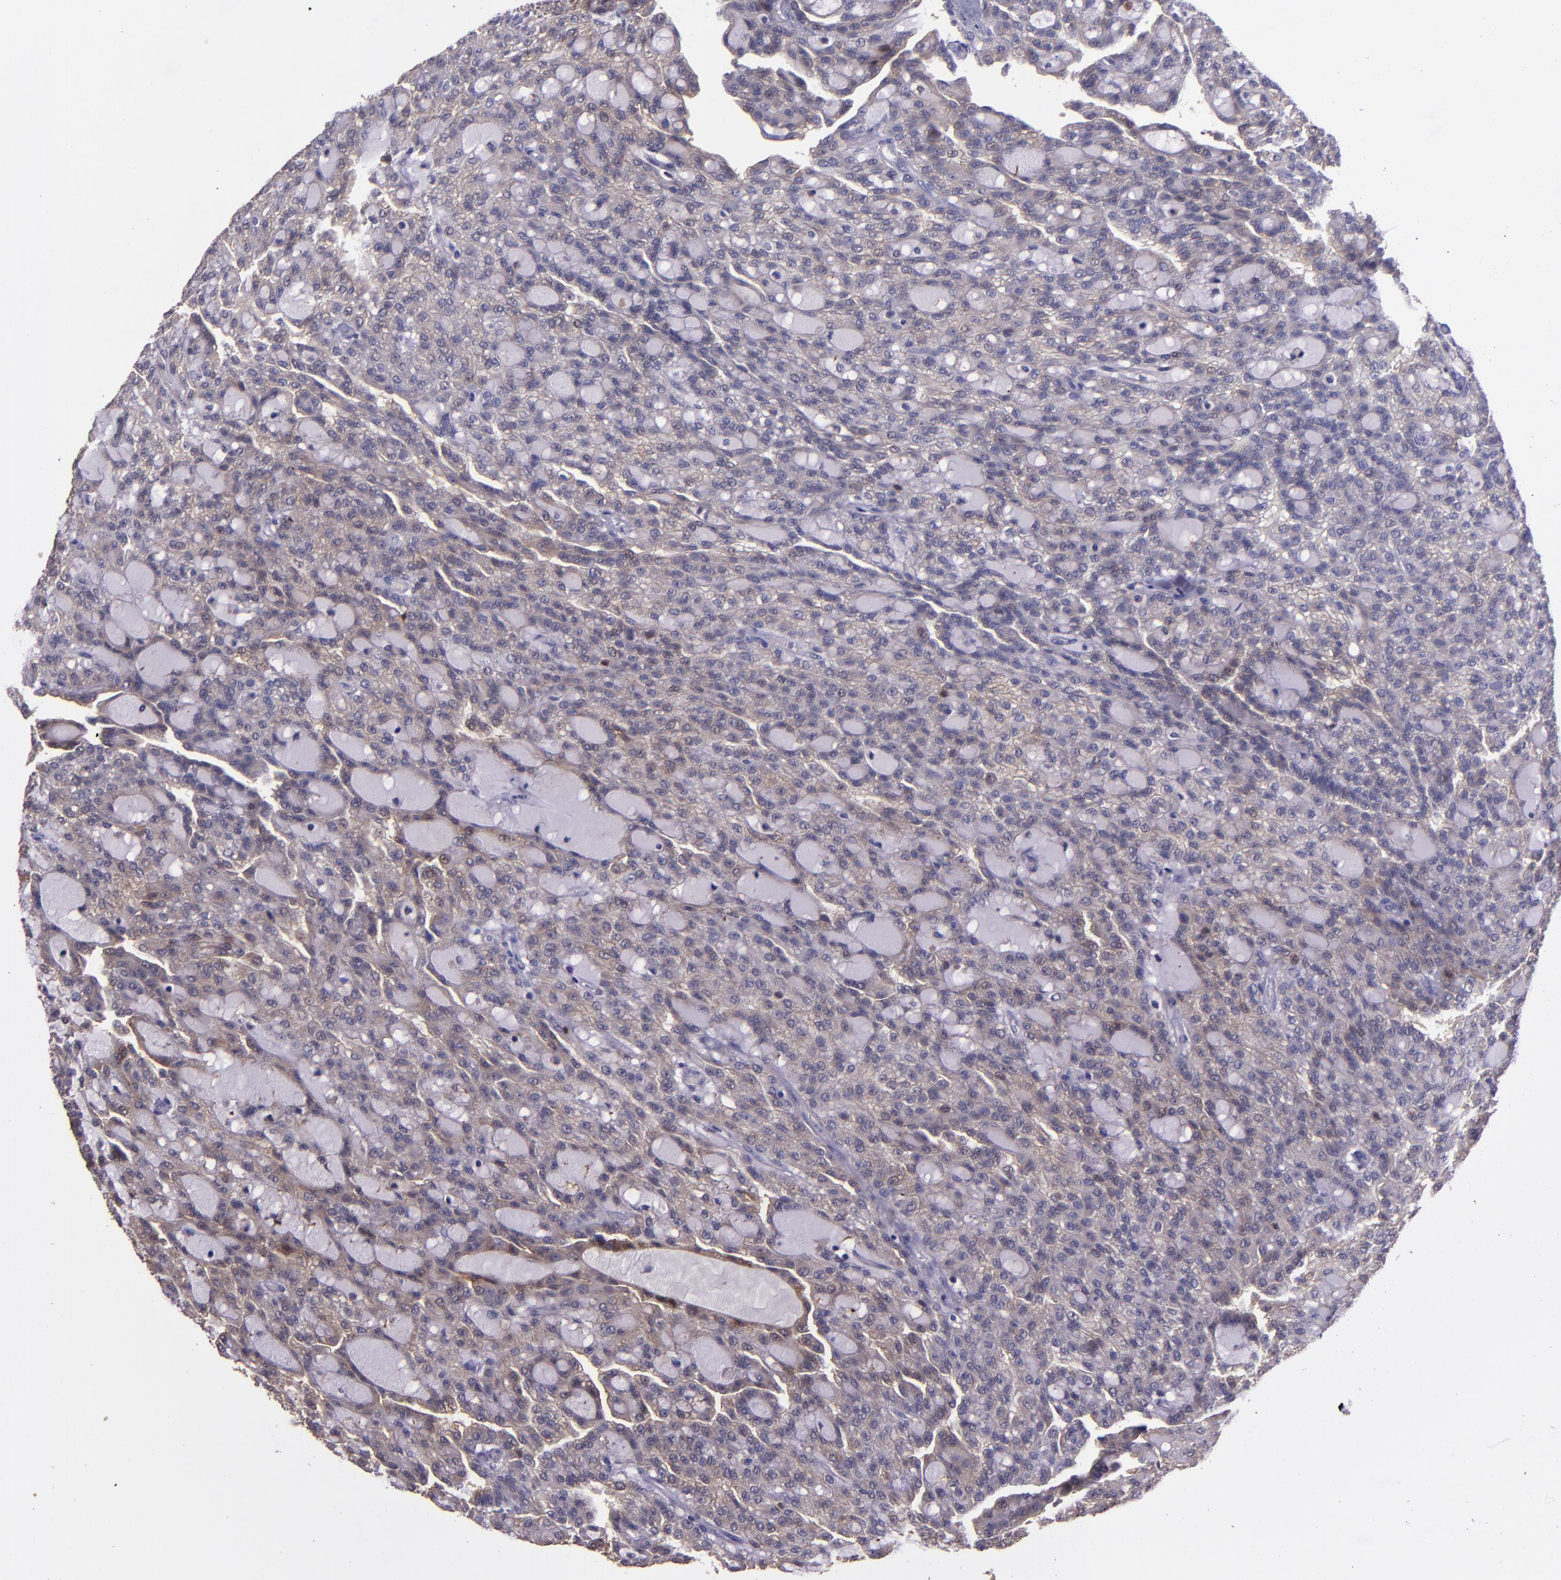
{"staining": {"intensity": "weak", "quantity": ">75%", "location": "cytoplasmic/membranous"}, "tissue": "renal cancer", "cell_type": "Tumor cells", "image_type": "cancer", "snomed": [{"axis": "morphology", "description": "Adenocarcinoma, NOS"}, {"axis": "topography", "description": "Kidney"}], "caption": "This is an image of IHC staining of adenocarcinoma (renal), which shows weak expression in the cytoplasmic/membranous of tumor cells.", "gene": "PAPPA", "patient": {"sex": "male", "age": 63}}